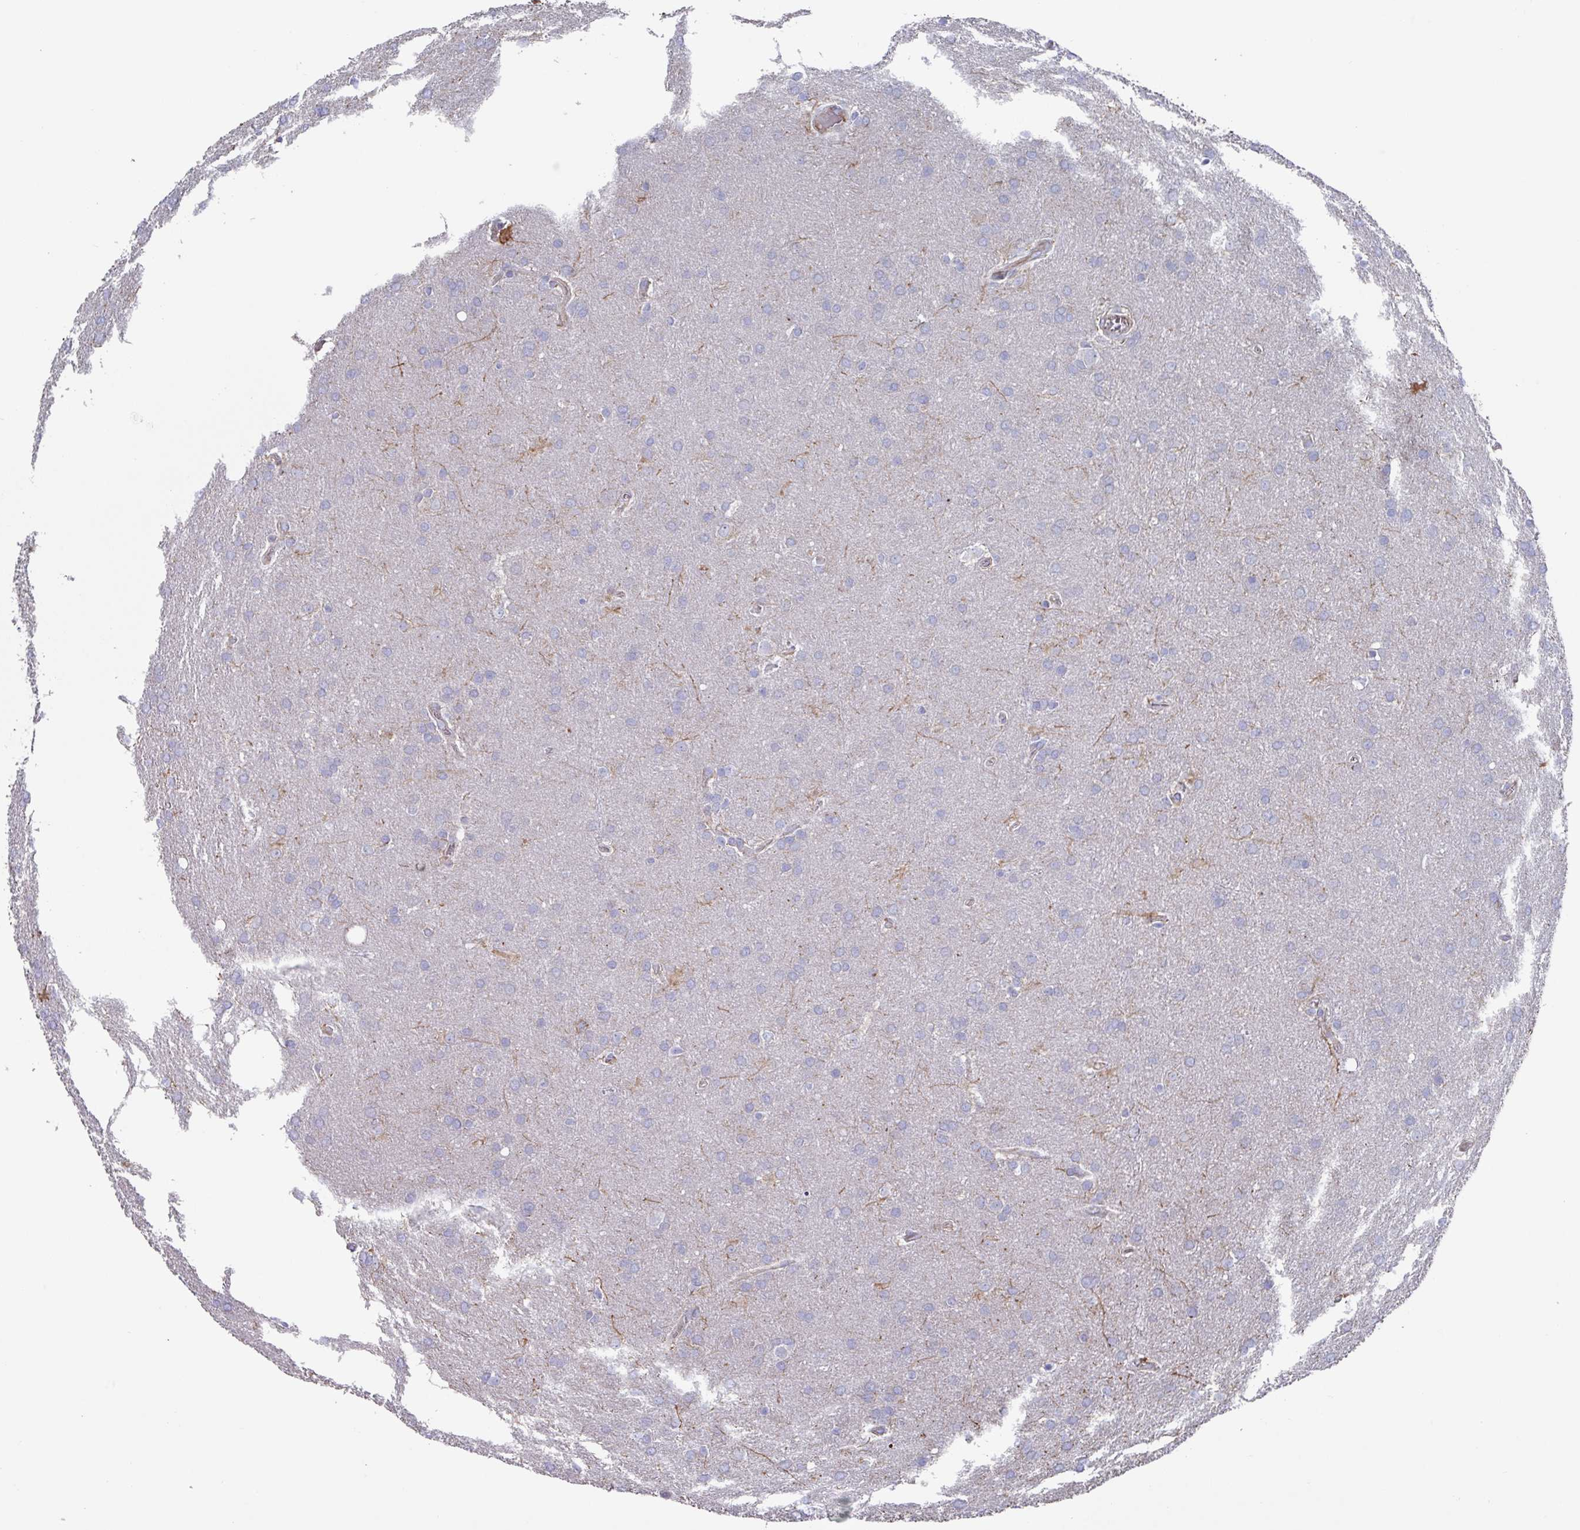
{"staining": {"intensity": "negative", "quantity": "none", "location": "none"}, "tissue": "glioma", "cell_type": "Tumor cells", "image_type": "cancer", "snomed": [{"axis": "morphology", "description": "Glioma, malignant, Low grade"}, {"axis": "topography", "description": "Brain"}], "caption": "High power microscopy photomicrograph of an immunohistochemistry (IHC) histopathology image of malignant low-grade glioma, revealing no significant positivity in tumor cells.", "gene": "UQCC2", "patient": {"sex": "female", "age": 32}}